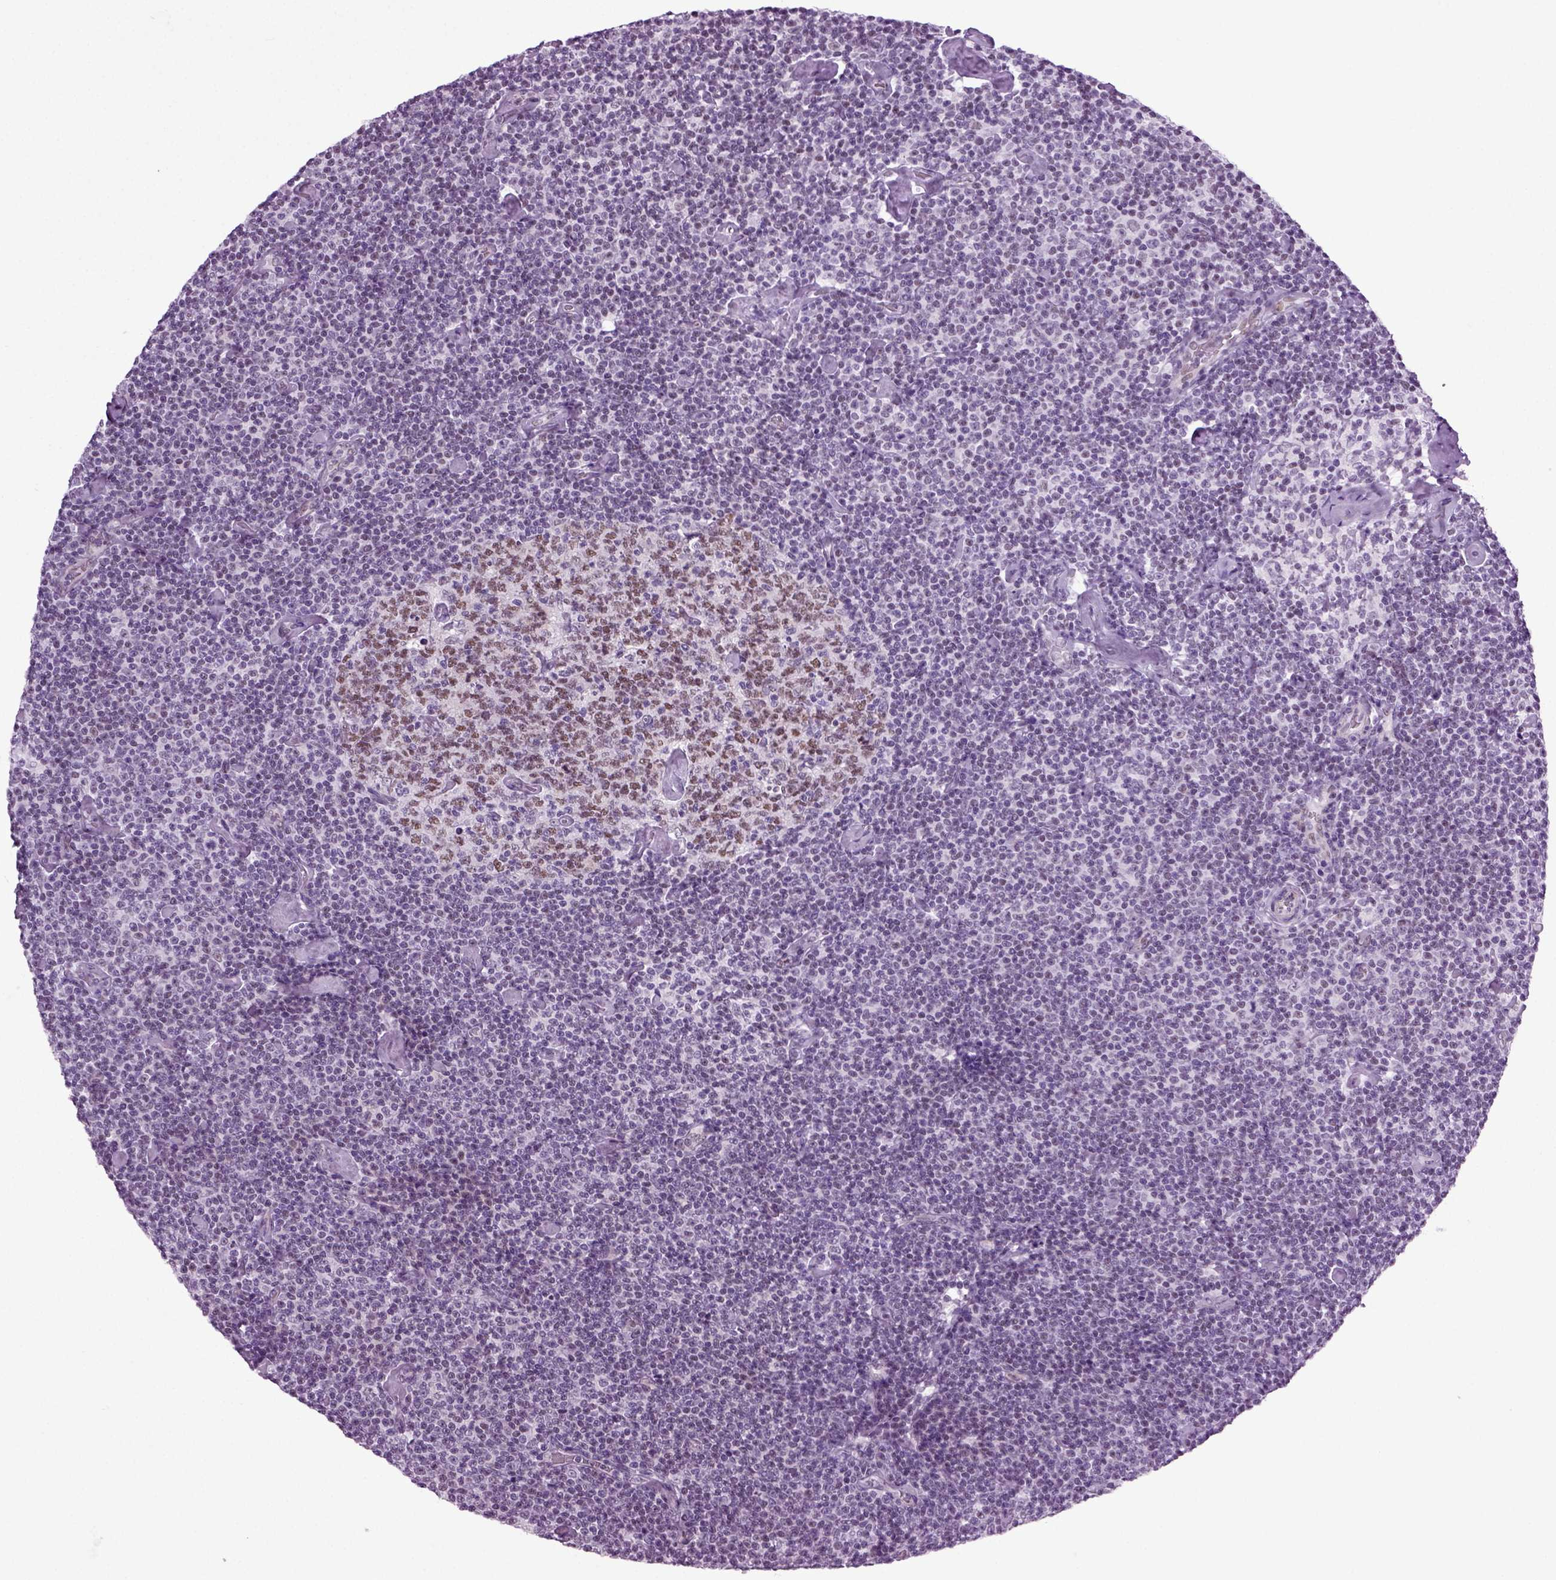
{"staining": {"intensity": "negative", "quantity": "none", "location": "none"}, "tissue": "lymphoma", "cell_type": "Tumor cells", "image_type": "cancer", "snomed": [{"axis": "morphology", "description": "Malignant lymphoma, non-Hodgkin's type, Low grade"}, {"axis": "topography", "description": "Lymph node"}], "caption": "High power microscopy histopathology image of an immunohistochemistry (IHC) histopathology image of low-grade malignant lymphoma, non-Hodgkin's type, revealing no significant positivity in tumor cells.", "gene": "RFX3", "patient": {"sex": "male", "age": 81}}